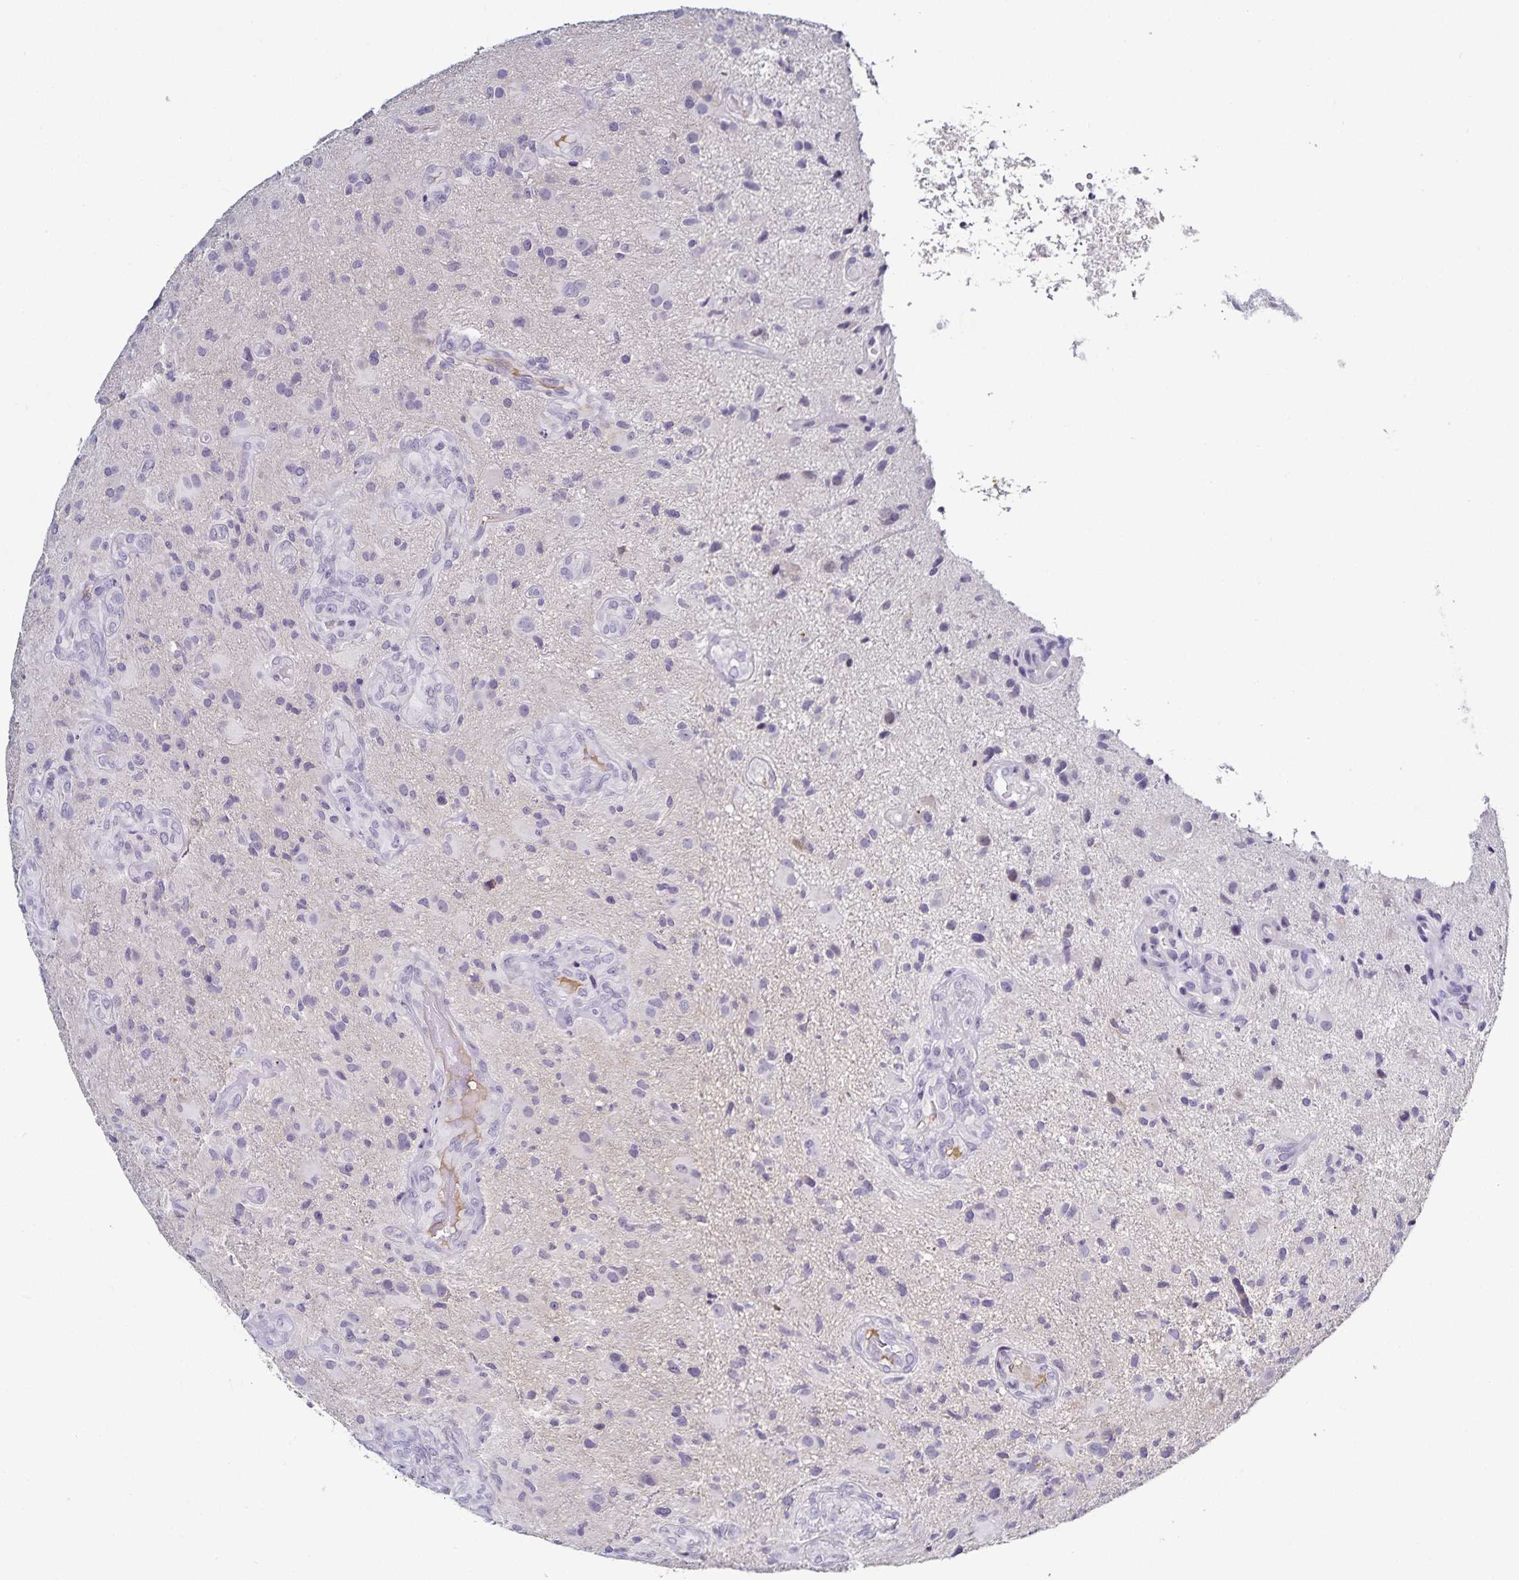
{"staining": {"intensity": "negative", "quantity": "none", "location": "none"}, "tissue": "glioma", "cell_type": "Tumor cells", "image_type": "cancer", "snomed": [{"axis": "morphology", "description": "Glioma, malignant, High grade"}, {"axis": "topography", "description": "Brain"}], "caption": "DAB (3,3'-diaminobenzidine) immunohistochemical staining of human glioma shows no significant expression in tumor cells.", "gene": "TTR", "patient": {"sex": "male", "age": 55}}